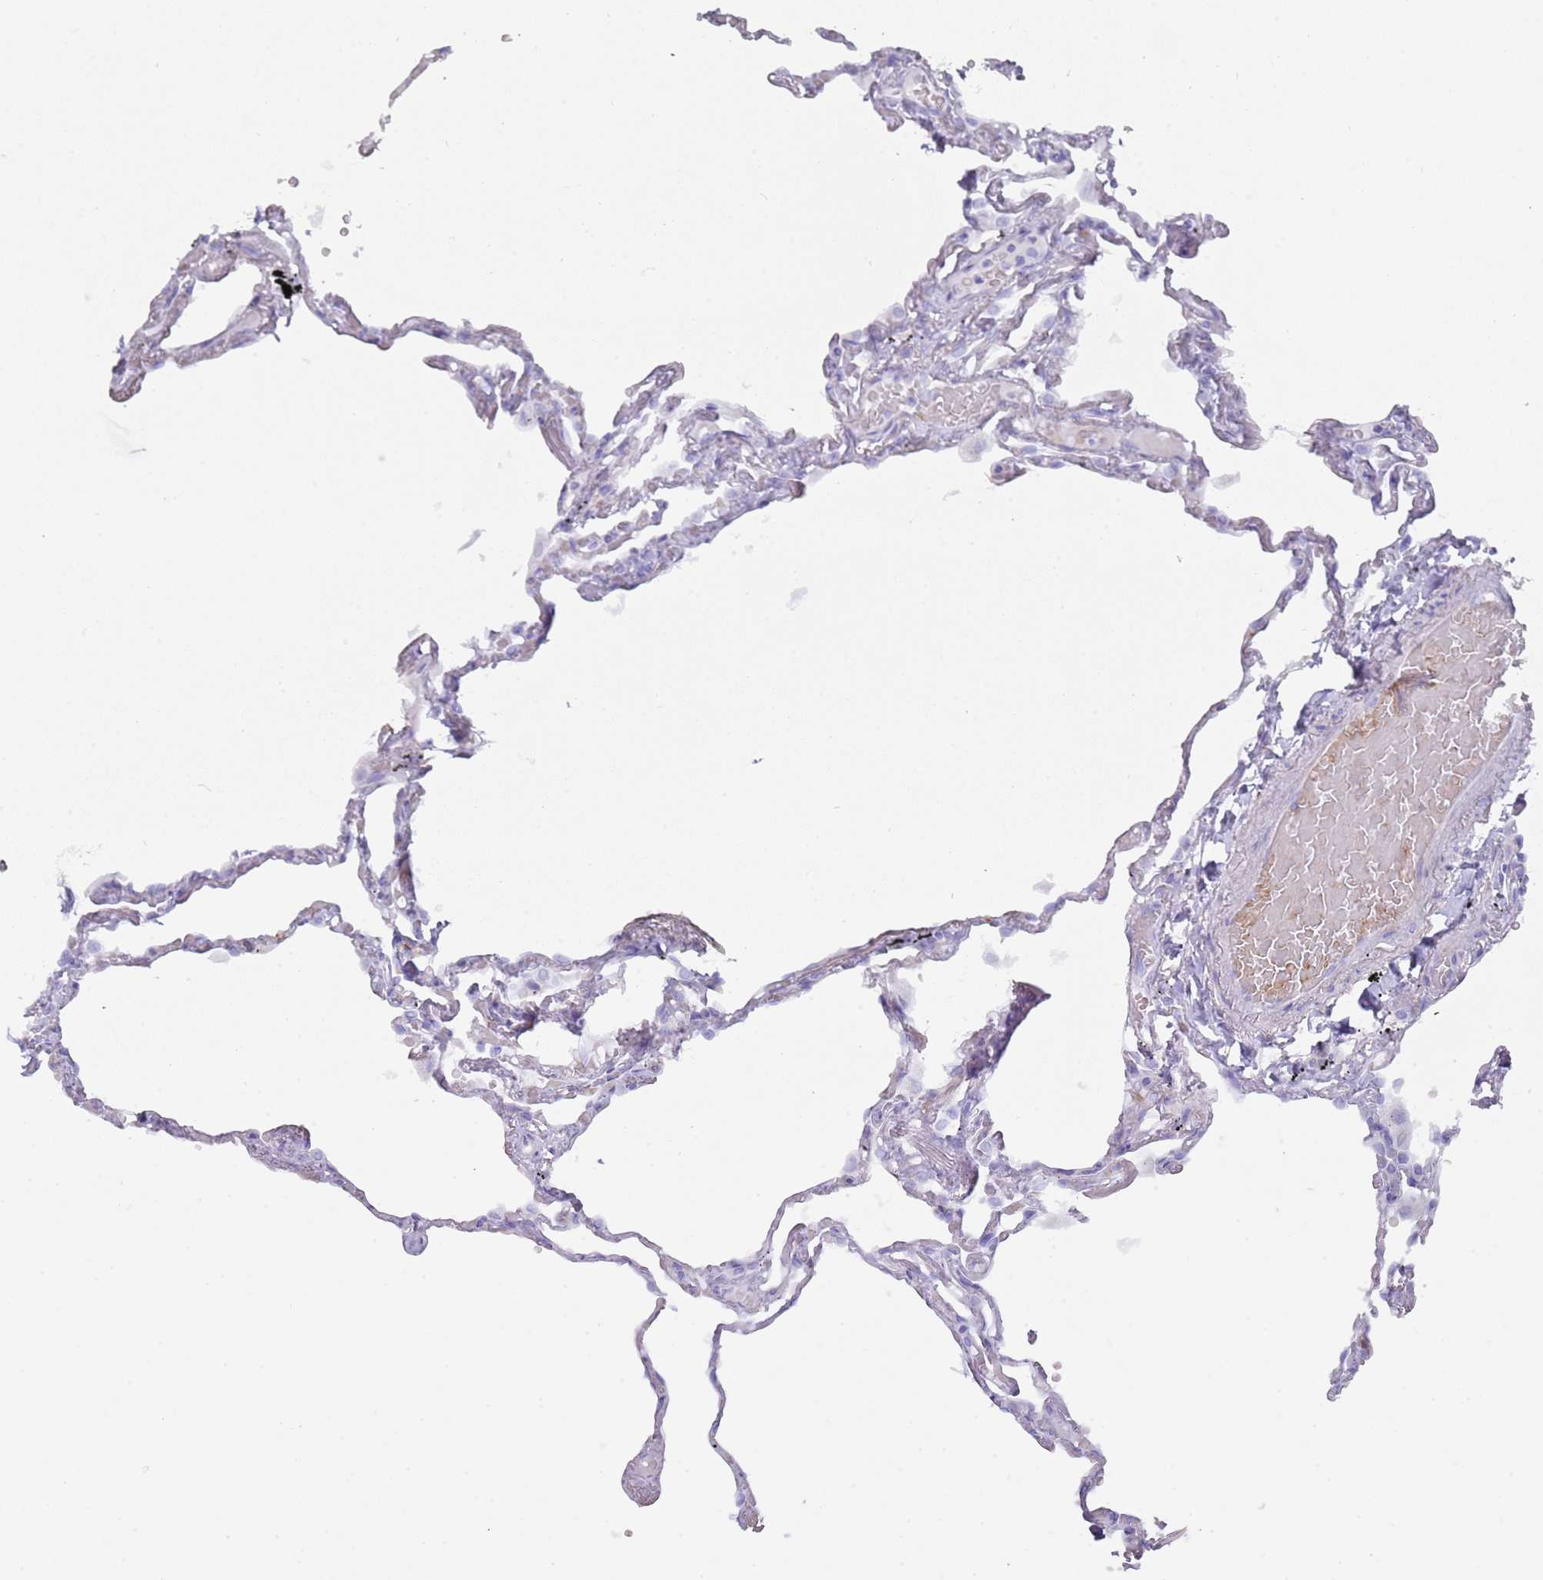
{"staining": {"intensity": "negative", "quantity": "none", "location": "none"}, "tissue": "lung", "cell_type": "Alveolar cells", "image_type": "normal", "snomed": [{"axis": "morphology", "description": "Normal tissue, NOS"}, {"axis": "topography", "description": "Lung"}], "caption": "Alveolar cells are negative for protein expression in unremarkable human lung. (Immunohistochemistry (ihc), brightfield microscopy, high magnification).", "gene": "TMEM251", "patient": {"sex": "female", "age": 67}}